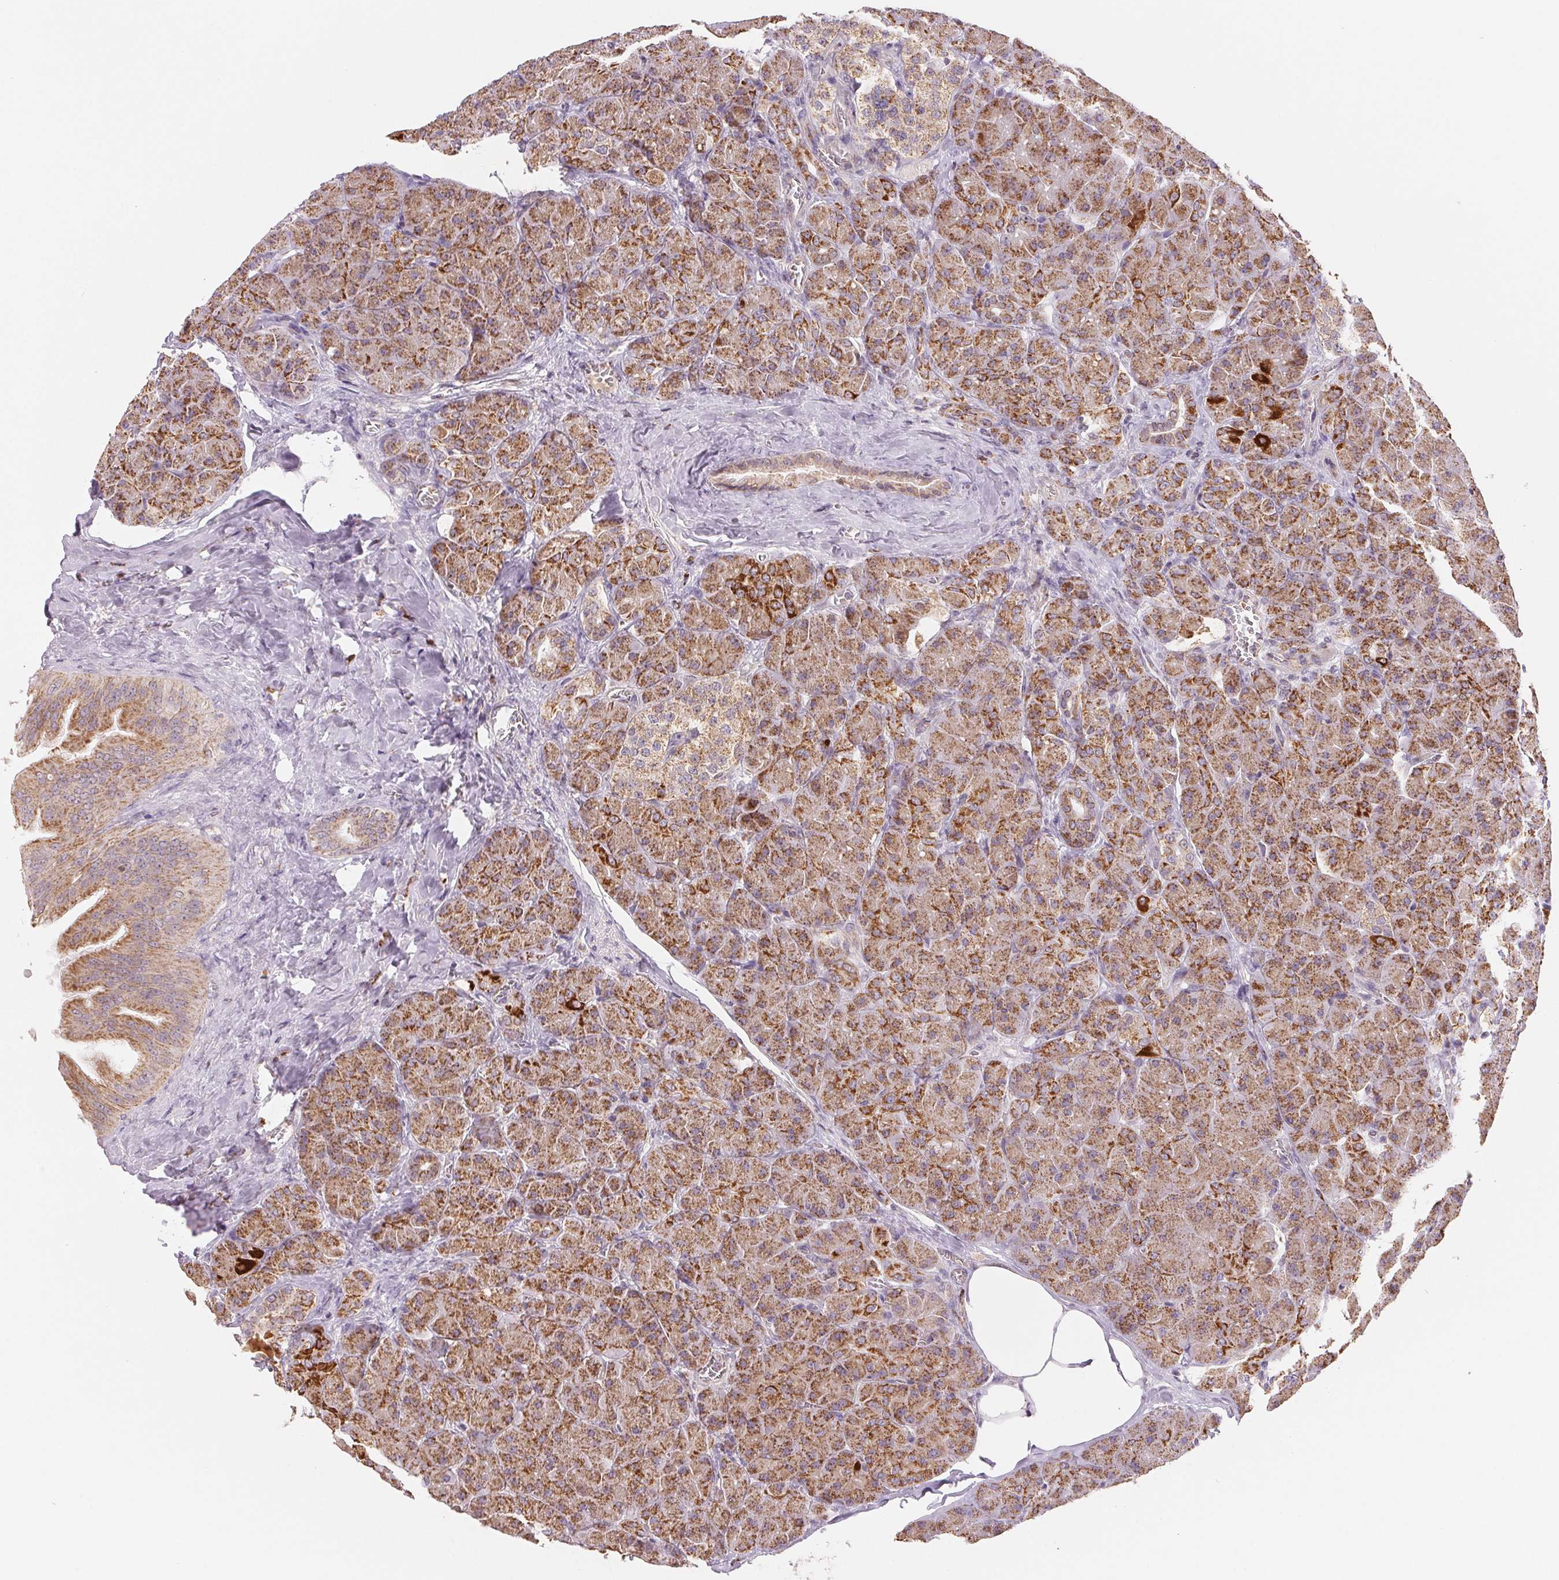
{"staining": {"intensity": "moderate", "quantity": ">75%", "location": "cytoplasmic/membranous"}, "tissue": "pancreas", "cell_type": "Exocrine glandular cells", "image_type": "normal", "snomed": [{"axis": "morphology", "description": "Normal tissue, NOS"}, {"axis": "topography", "description": "Pancreas"}], "caption": "Brown immunohistochemical staining in benign human pancreas shows moderate cytoplasmic/membranous positivity in about >75% of exocrine glandular cells.", "gene": "HINT2", "patient": {"sex": "male", "age": 55}}